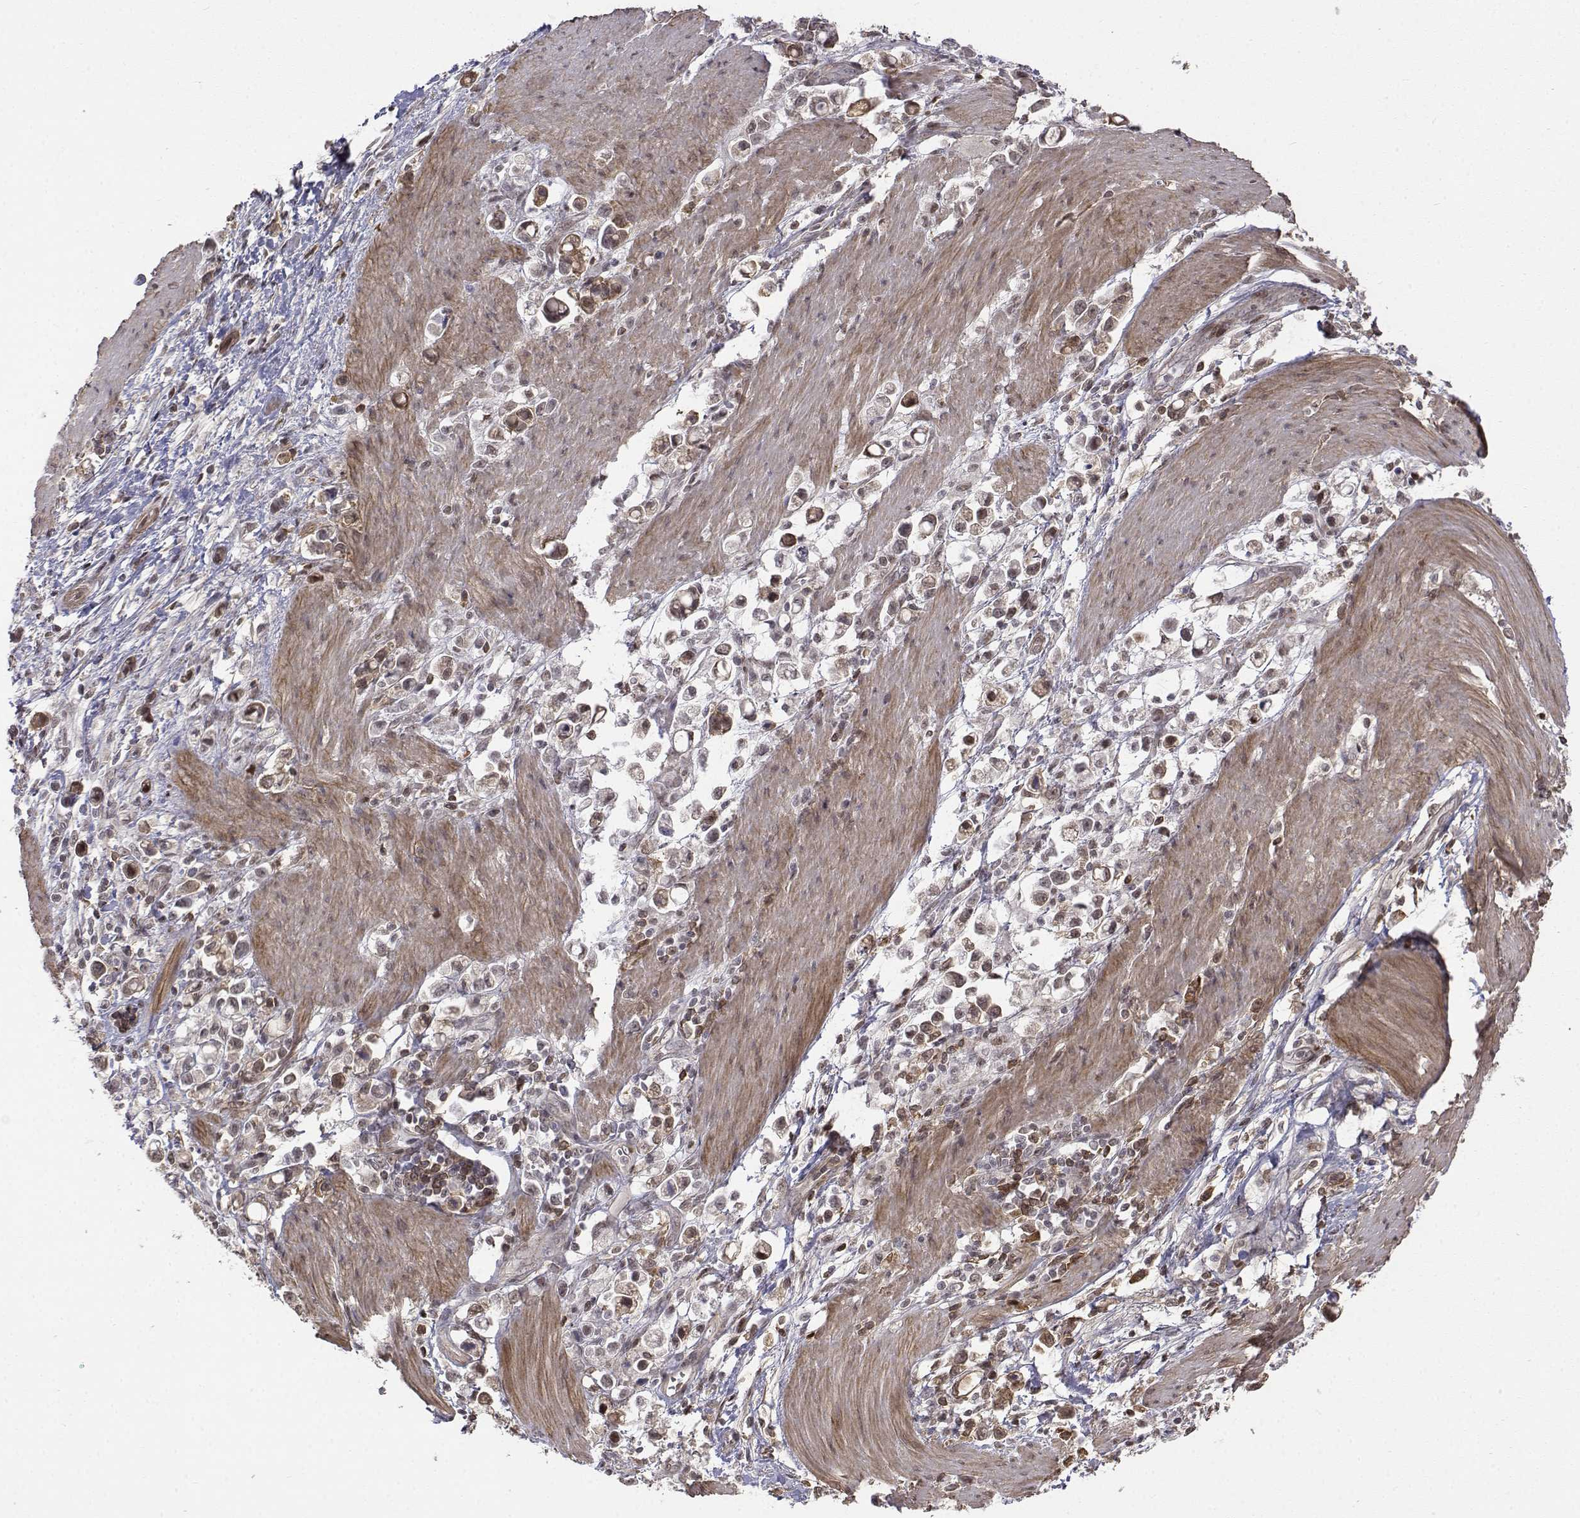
{"staining": {"intensity": "moderate", "quantity": ">75%", "location": "cytoplasmic/membranous,nuclear"}, "tissue": "stomach cancer", "cell_type": "Tumor cells", "image_type": "cancer", "snomed": [{"axis": "morphology", "description": "Adenocarcinoma, NOS"}, {"axis": "topography", "description": "Stomach"}], "caption": "This is a photomicrograph of immunohistochemistry staining of stomach cancer (adenocarcinoma), which shows moderate expression in the cytoplasmic/membranous and nuclear of tumor cells.", "gene": "ITGA7", "patient": {"sex": "male", "age": 63}}